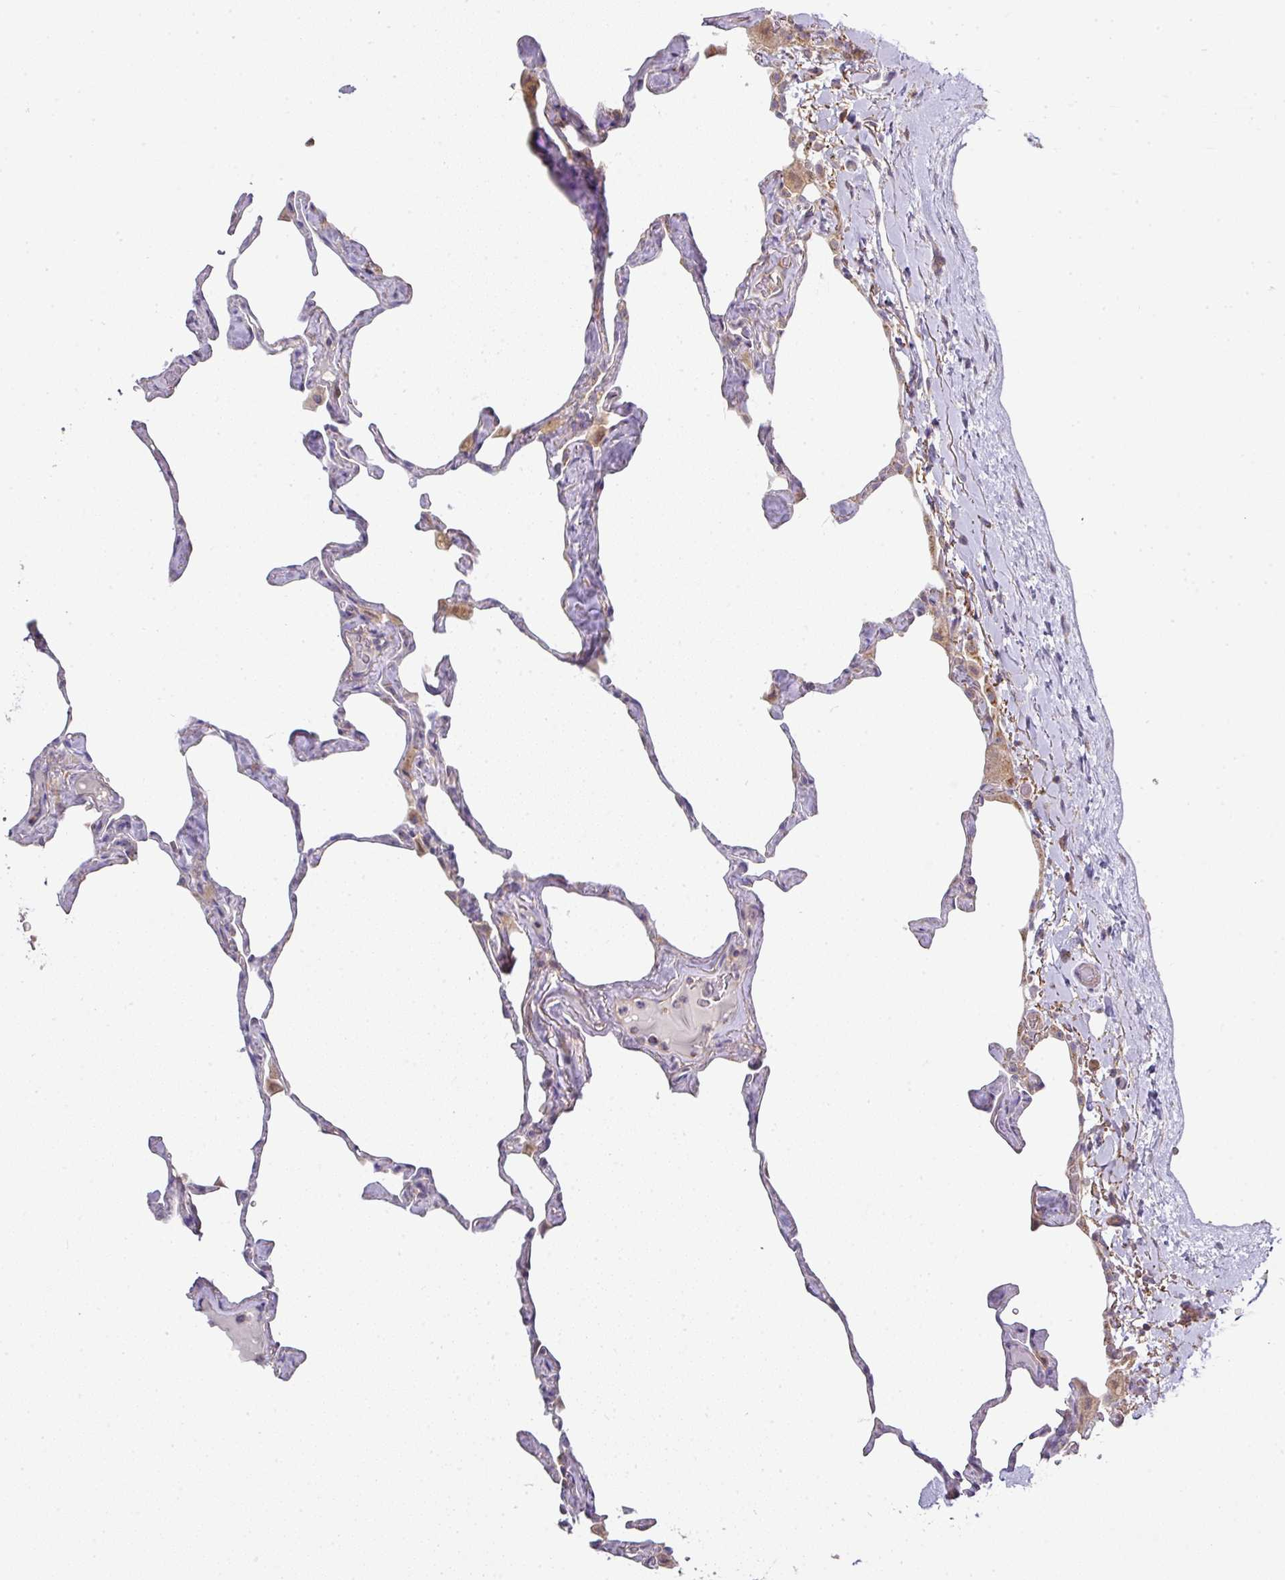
{"staining": {"intensity": "negative", "quantity": "none", "location": "none"}, "tissue": "lung", "cell_type": "Alveolar cells", "image_type": "normal", "snomed": [{"axis": "morphology", "description": "Normal tissue, NOS"}, {"axis": "topography", "description": "Lung"}], "caption": "A high-resolution image shows IHC staining of normal lung, which displays no significant positivity in alveolar cells.", "gene": "STK35", "patient": {"sex": "male", "age": 65}}